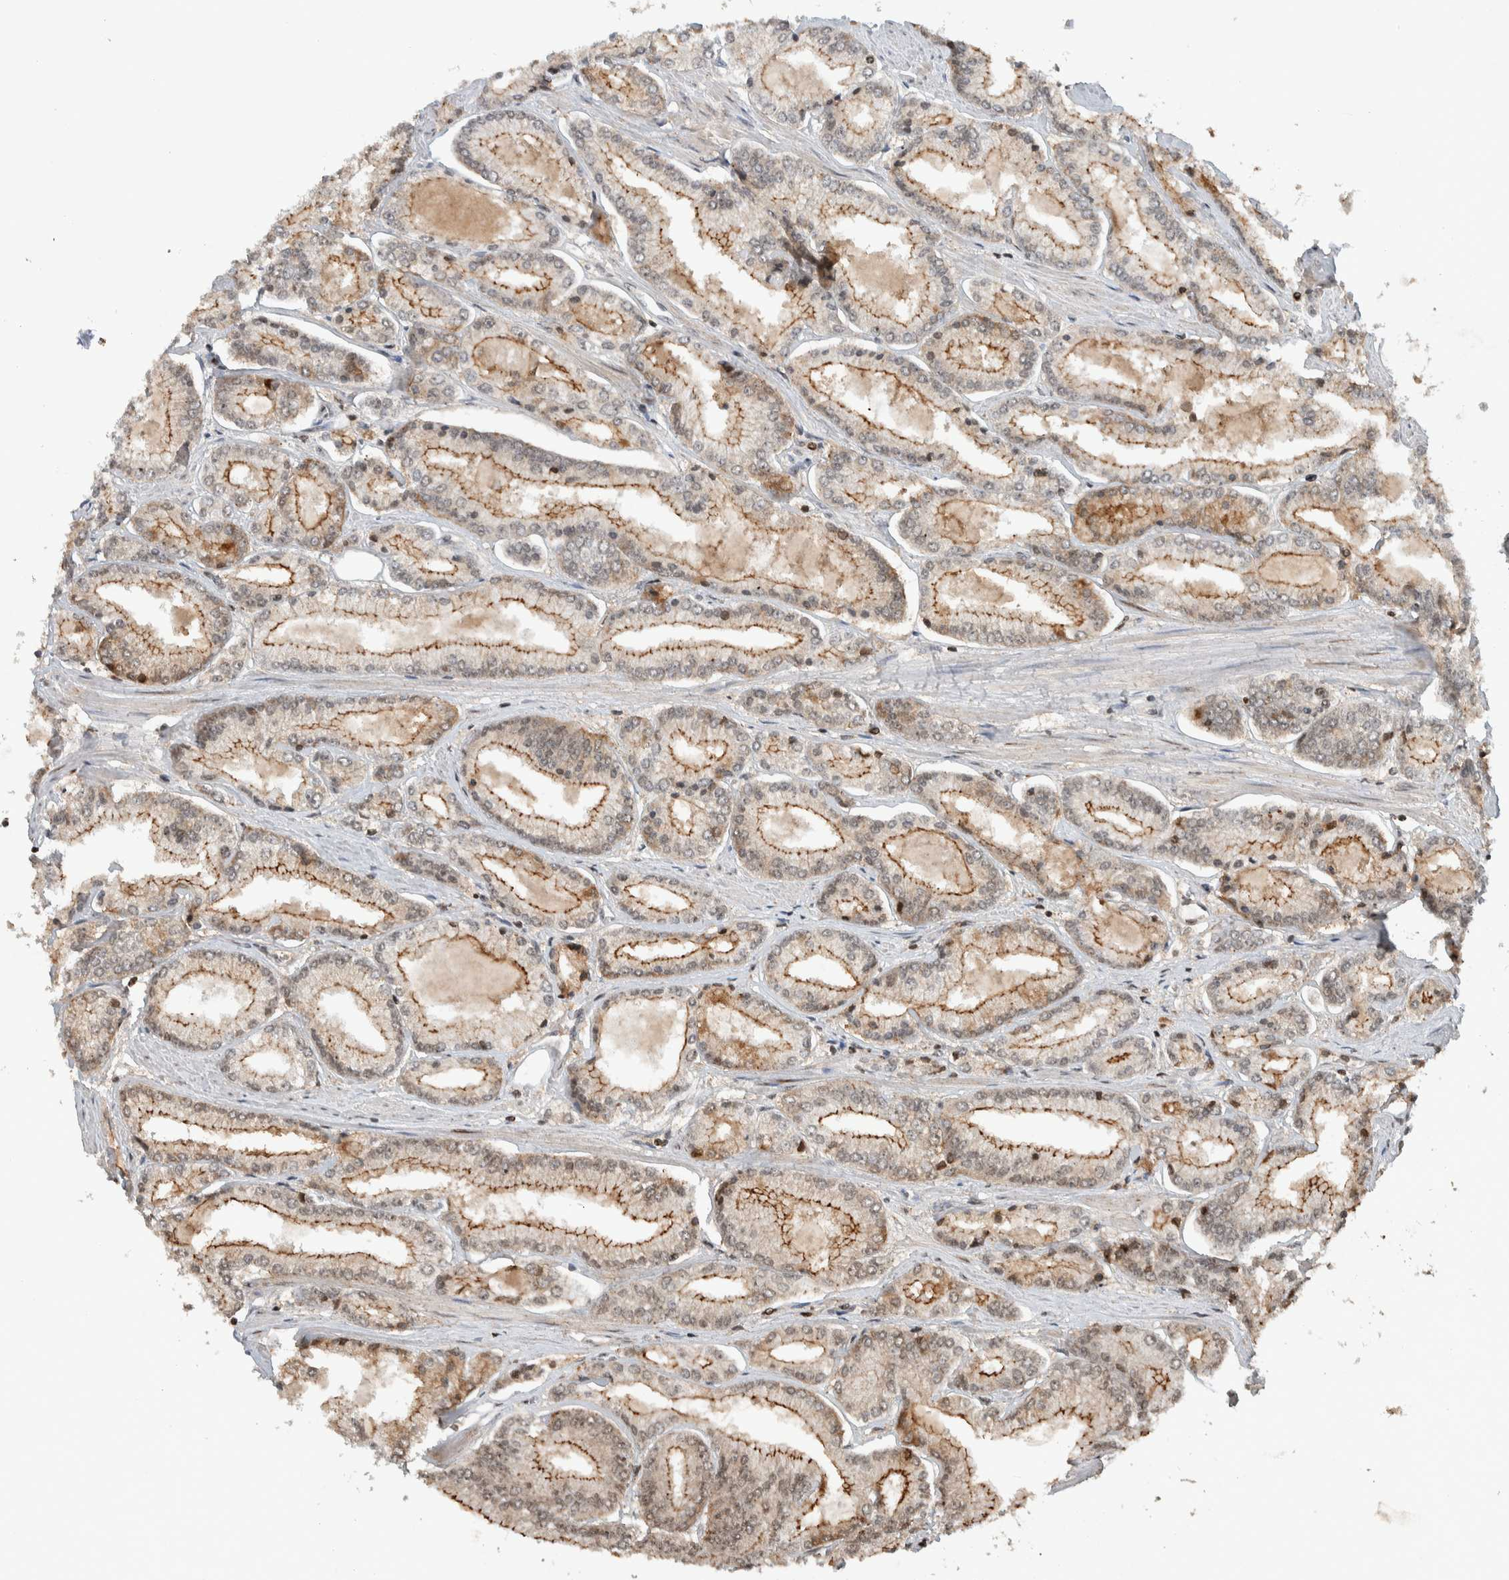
{"staining": {"intensity": "weak", "quantity": "<25%", "location": "cytoplasmic/membranous,nuclear"}, "tissue": "prostate cancer", "cell_type": "Tumor cells", "image_type": "cancer", "snomed": [{"axis": "morphology", "description": "Adenocarcinoma, Low grade"}, {"axis": "topography", "description": "Prostate"}], "caption": "An immunohistochemistry histopathology image of prostate adenocarcinoma (low-grade) is shown. There is no staining in tumor cells of prostate adenocarcinoma (low-grade). (Stains: DAB (3,3'-diaminobenzidine) immunohistochemistry (IHC) with hematoxylin counter stain, Microscopy: brightfield microscopy at high magnification).", "gene": "ZNF521", "patient": {"sex": "male", "age": 52}}